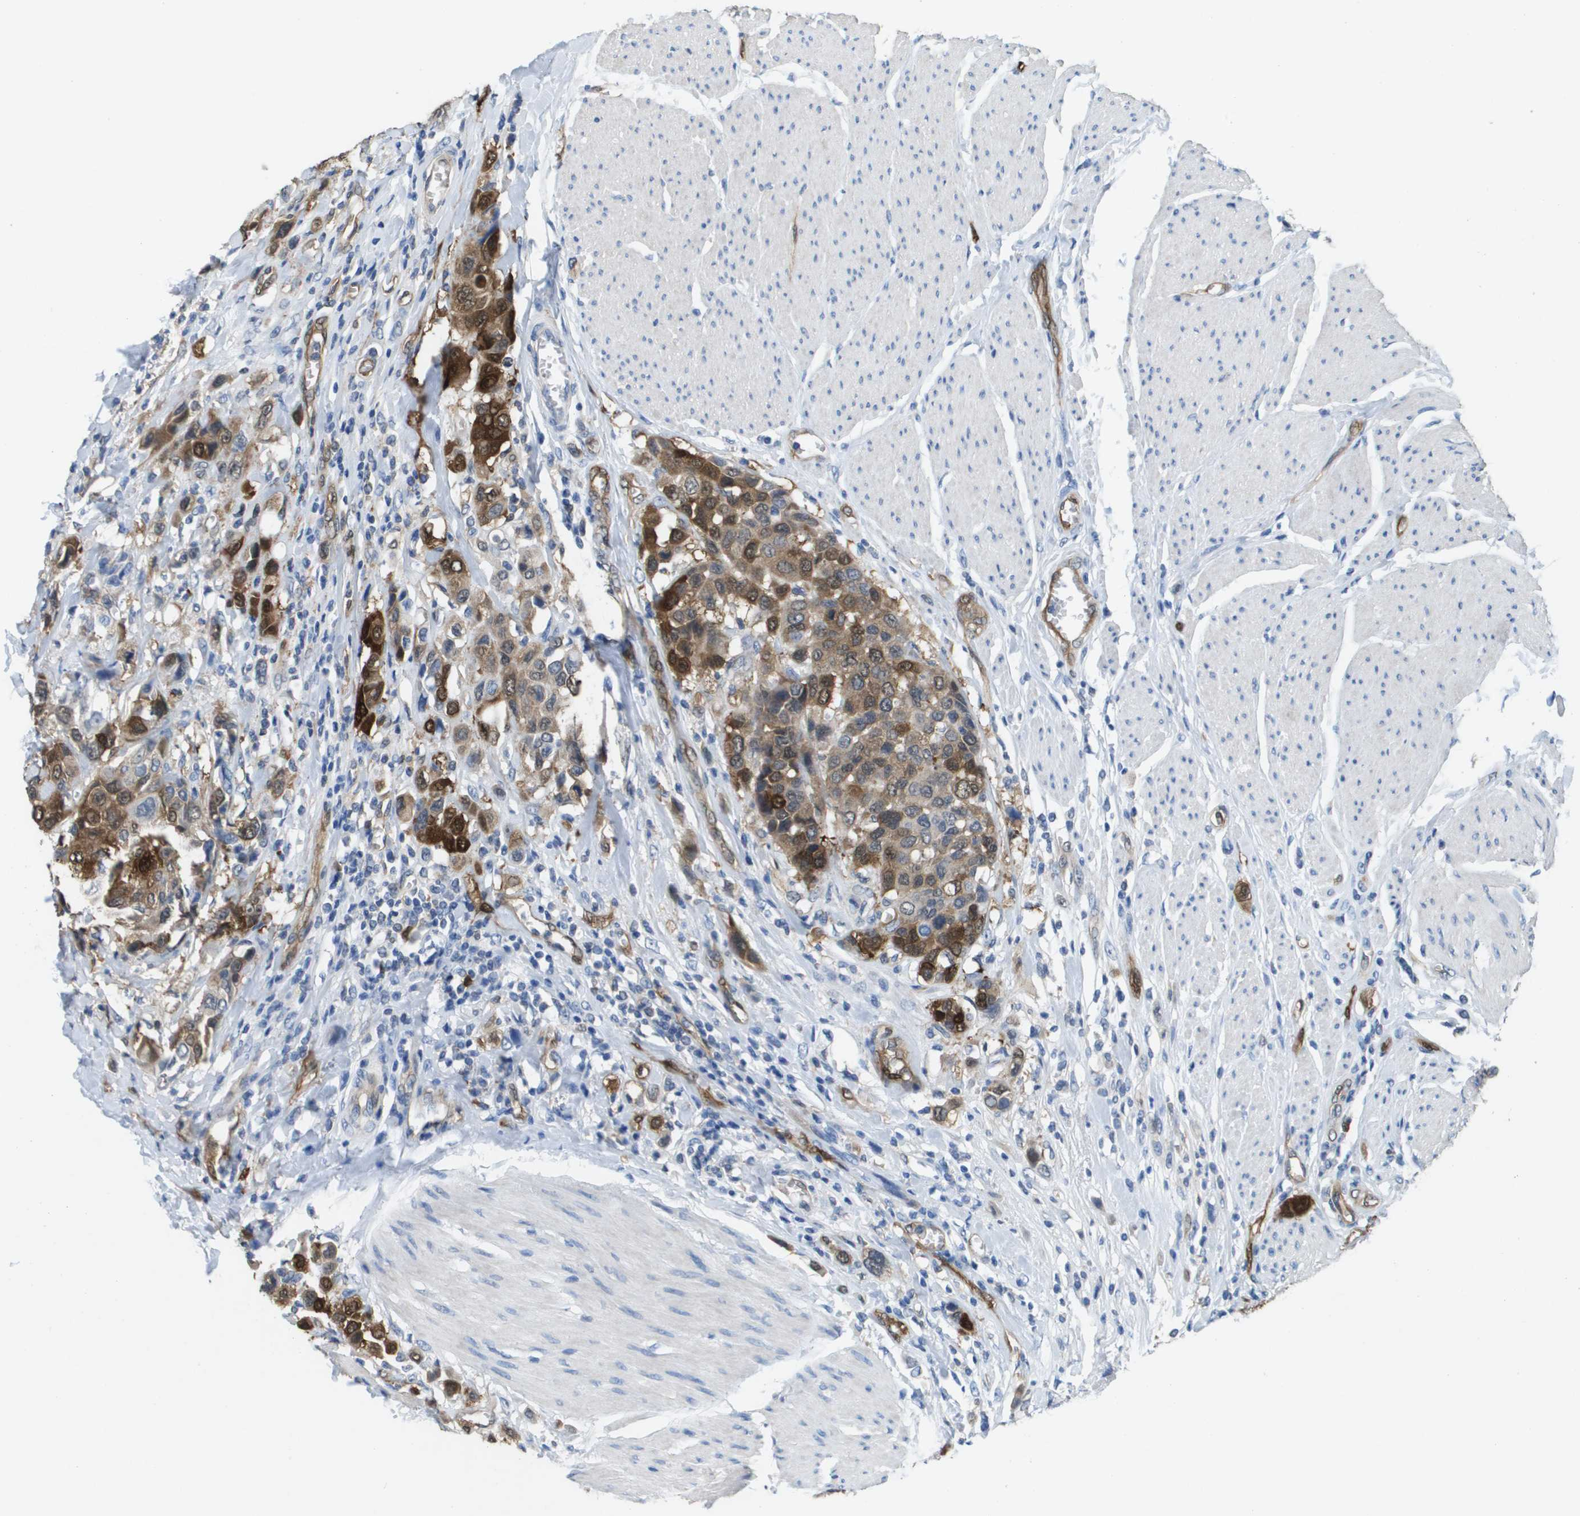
{"staining": {"intensity": "strong", "quantity": ">75%", "location": "cytoplasmic/membranous"}, "tissue": "urothelial cancer", "cell_type": "Tumor cells", "image_type": "cancer", "snomed": [{"axis": "morphology", "description": "Urothelial carcinoma, High grade"}, {"axis": "topography", "description": "Urinary bladder"}], "caption": "Urothelial cancer stained with DAB (3,3'-diaminobenzidine) immunohistochemistry (IHC) displays high levels of strong cytoplasmic/membranous positivity in about >75% of tumor cells.", "gene": "FABP5", "patient": {"sex": "male", "age": 50}}